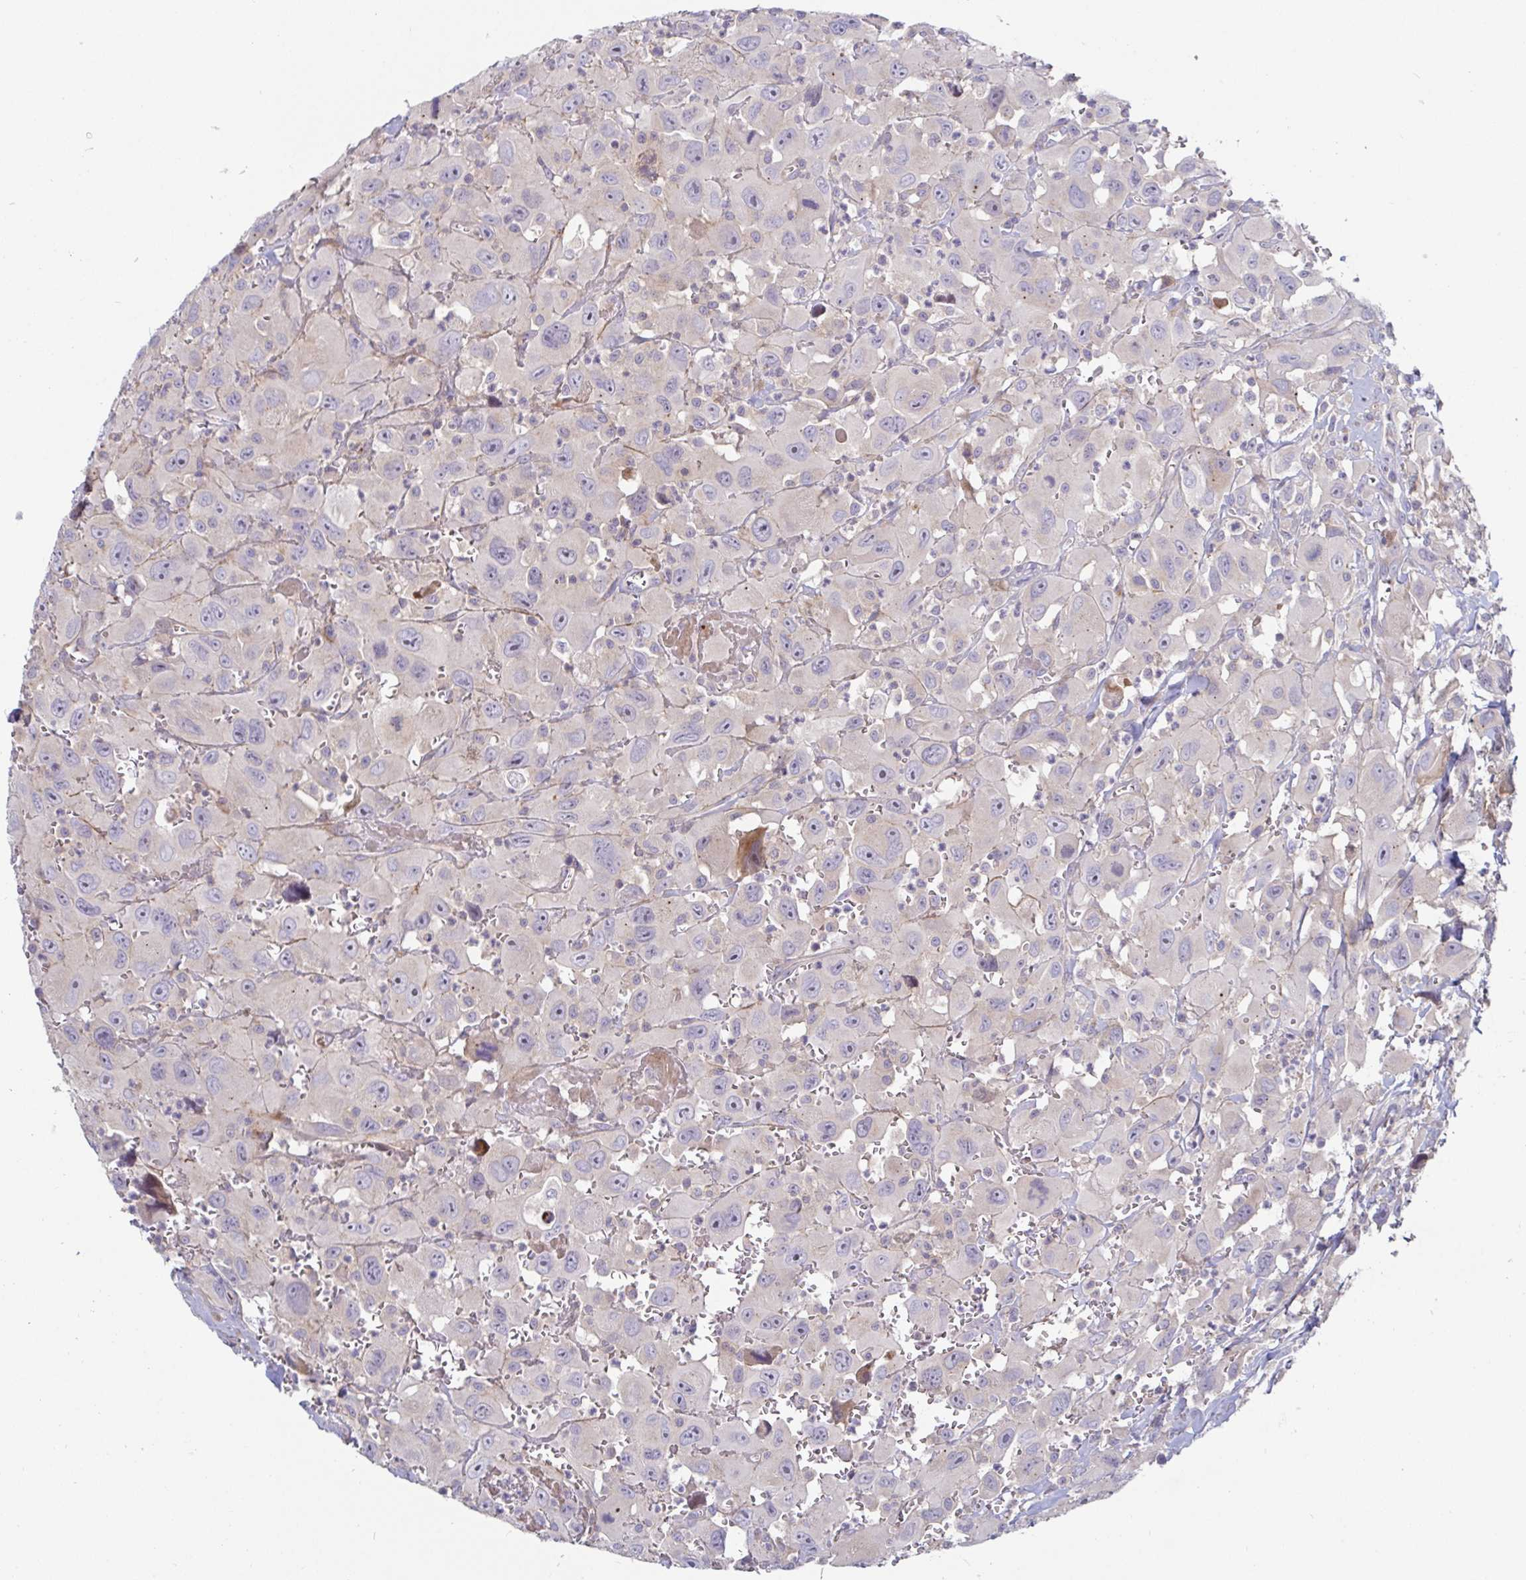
{"staining": {"intensity": "negative", "quantity": "none", "location": "none"}, "tissue": "head and neck cancer", "cell_type": "Tumor cells", "image_type": "cancer", "snomed": [{"axis": "morphology", "description": "Squamous cell carcinoma, NOS"}, {"axis": "morphology", "description": "Squamous cell carcinoma, metastatic, NOS"}, {"axis": "topography", "description": "Oral tissue"}, {"axis": "topography", "description": "Head-Neck"}], "caption": "Micrograph shows no significant protein positivity in tumor cells of squamous cell carcinoma (head and neck). (Brightfield microscopy of DAB immunohistochemistry (IHC) at high magnification).", "gene": "SSH2", "patient": {"sex": "female", "age": 85}}